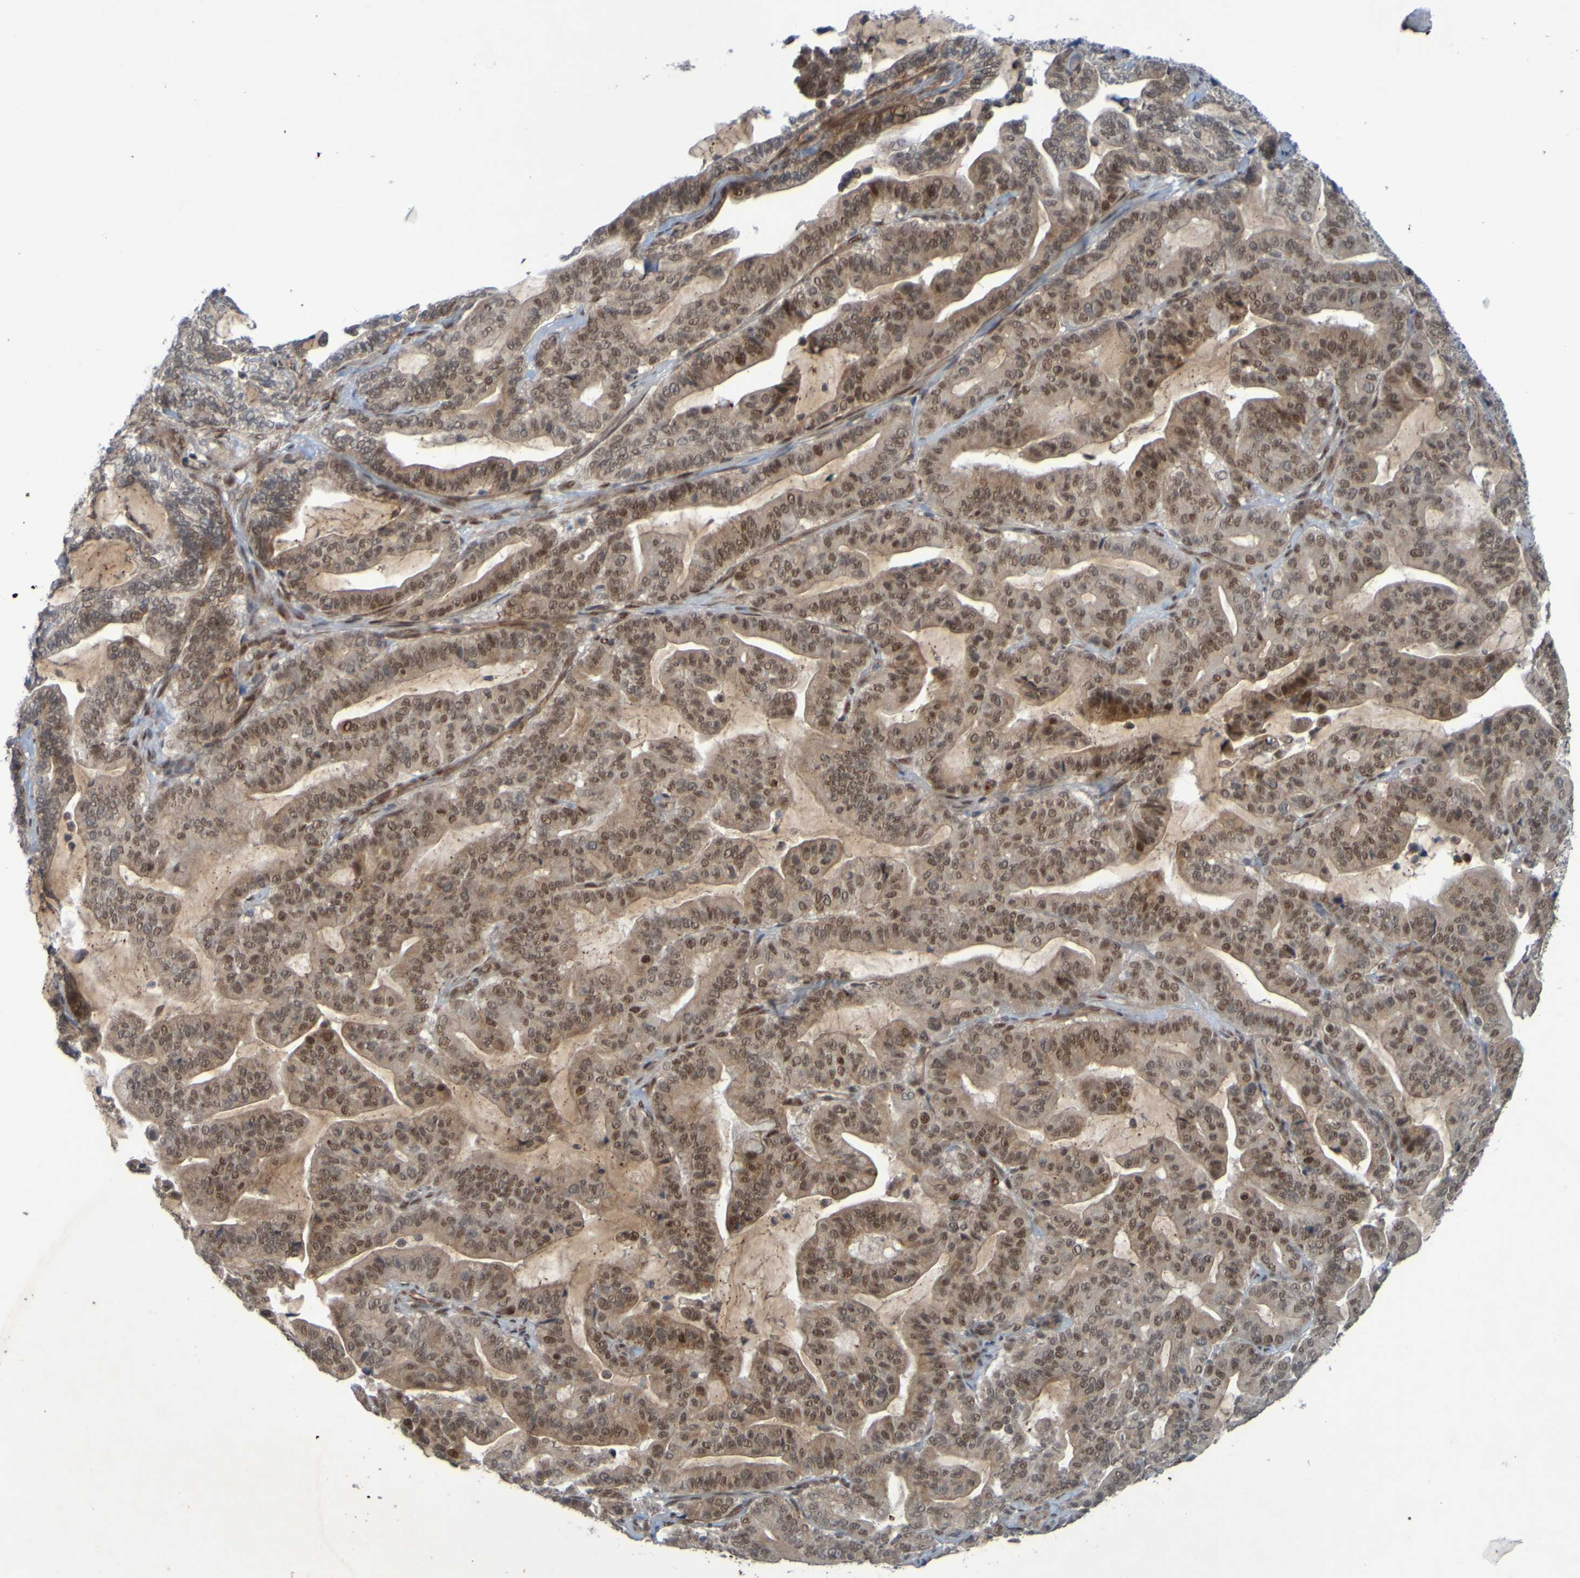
{"staining": {"intensity": "moderate", "quantity": ">75%", "location": "cytoplasmic/membranous,nuclear"}, "tissue": "pancreatic cancer", "cell_type": "Tumor cells", "image_type": "cancer", "snomed": [{"axis": "morphology", "description": "Adenocarcinoma, NOS"}, {"axis": "topography", "description": "Pancreas"}], "caption": "The micrograph demonstrates immunohistochemical staining of pancreatic cancer (adenocarcinoma). There is moderate cytoplasmic/membranous and nuclear staining is identified in approximately >75% of tumor cells. The staining was performed using DAB (3,3'-diaminobenzidine) to visualize the protein expression in brown, while the nuclei were stained in blue with hematoxylin (Magnification: 20x).", "gene": "MCPH1", "patient": {"sex": "male", "age": 63}}